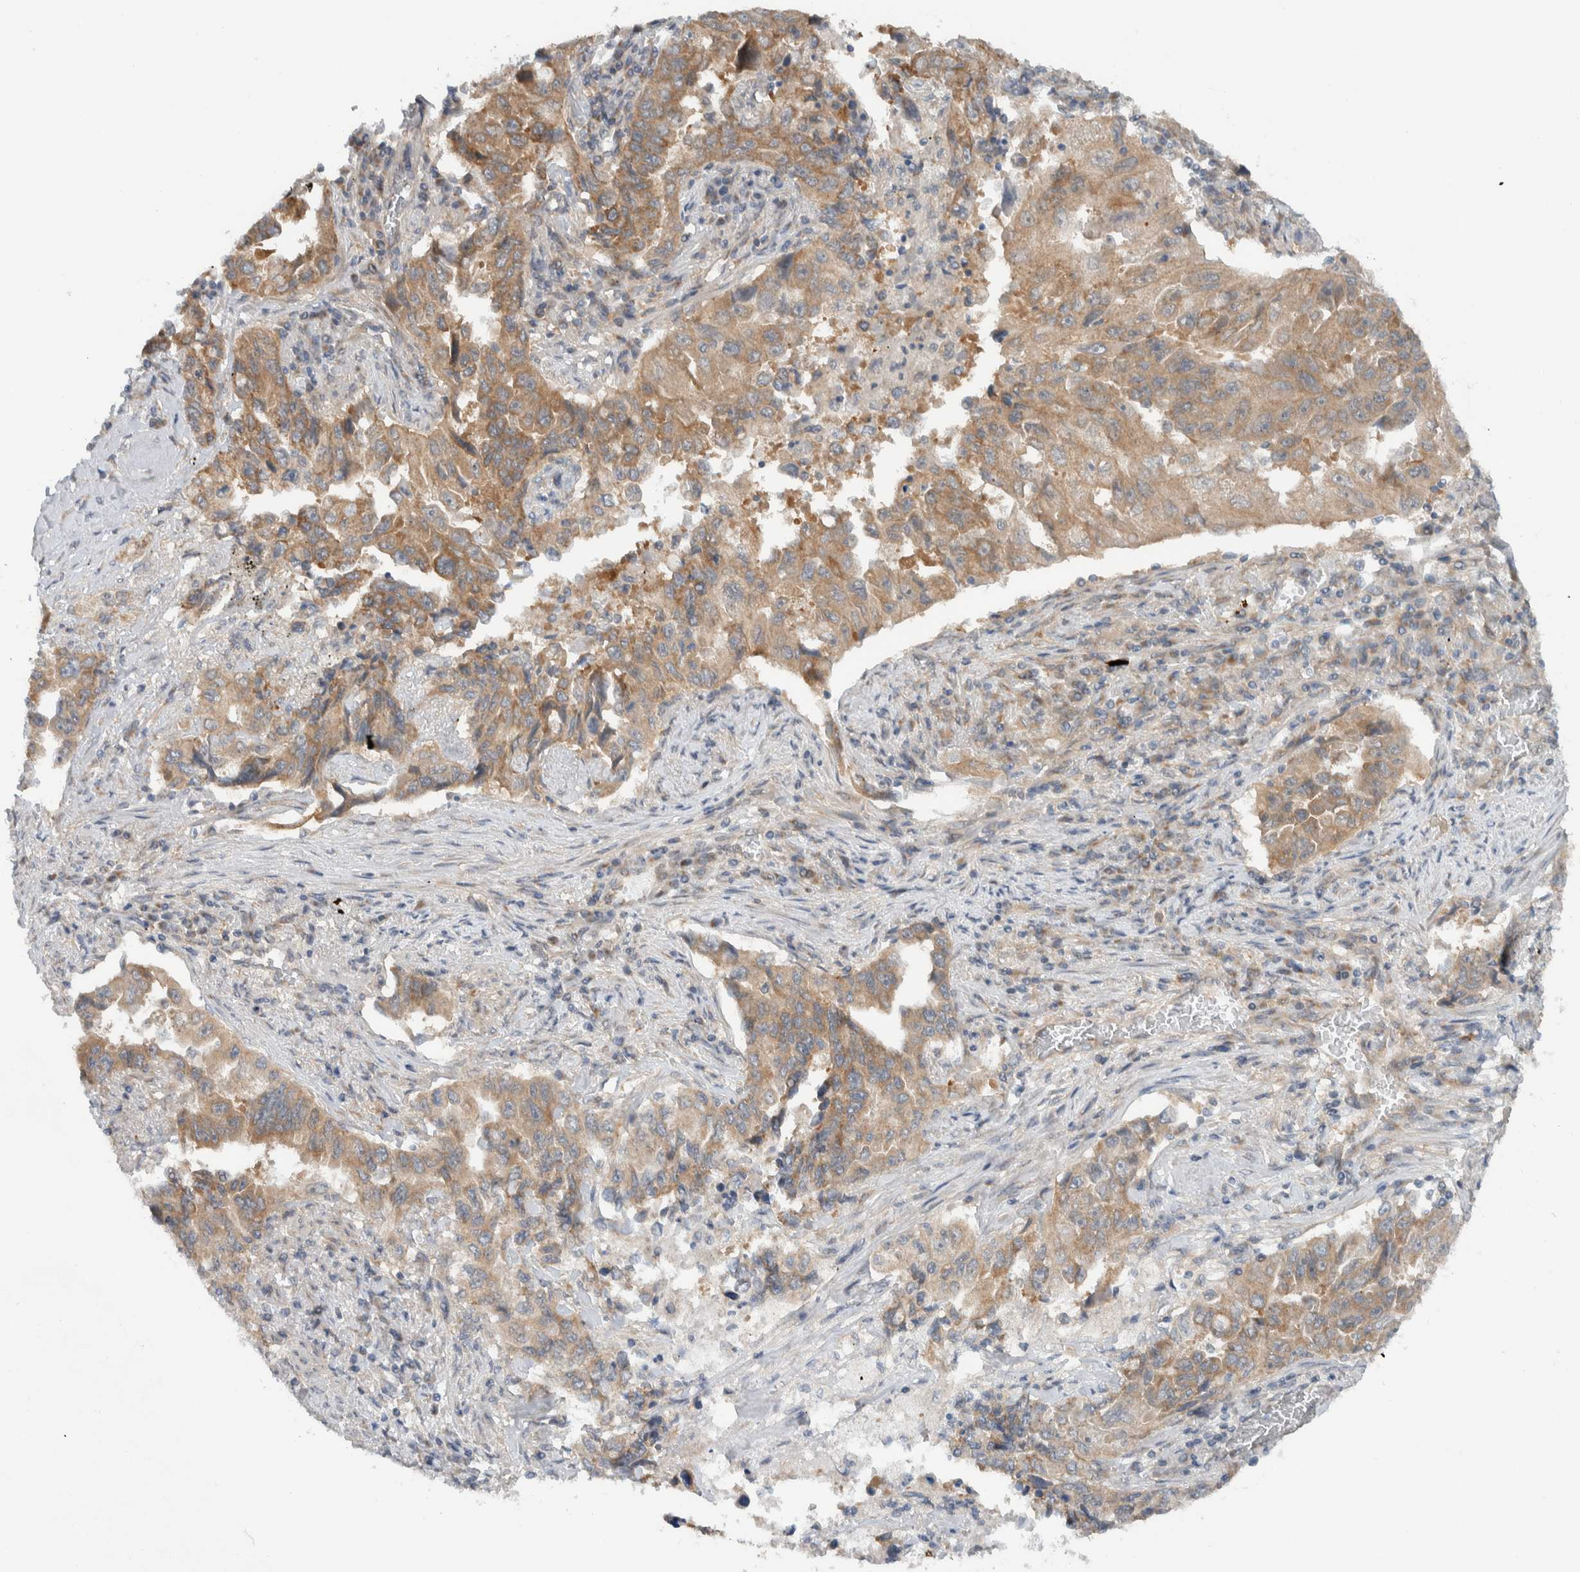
{"staining": {"intensity": "moderate", "quantity": ">75%", "location": "cytoplasmic/membranous"}, "tissue": "lung cancer", "cell_type": "Tumor cells", "image_type": "cancer", "snomed": [{"axis": "morphology", "description": "Adenocarcinoma, NOS"}, {"axis": "topography", "description": "Lung"}], "caption": "The micrograph shows staining of lung cancer (adenocarcinoma), revealing moderate cytoplasmic/membranous protein expression (brown color) within tumor cells.", "gene": "RERE", "patient": {"sex": "female", "age": 51}}